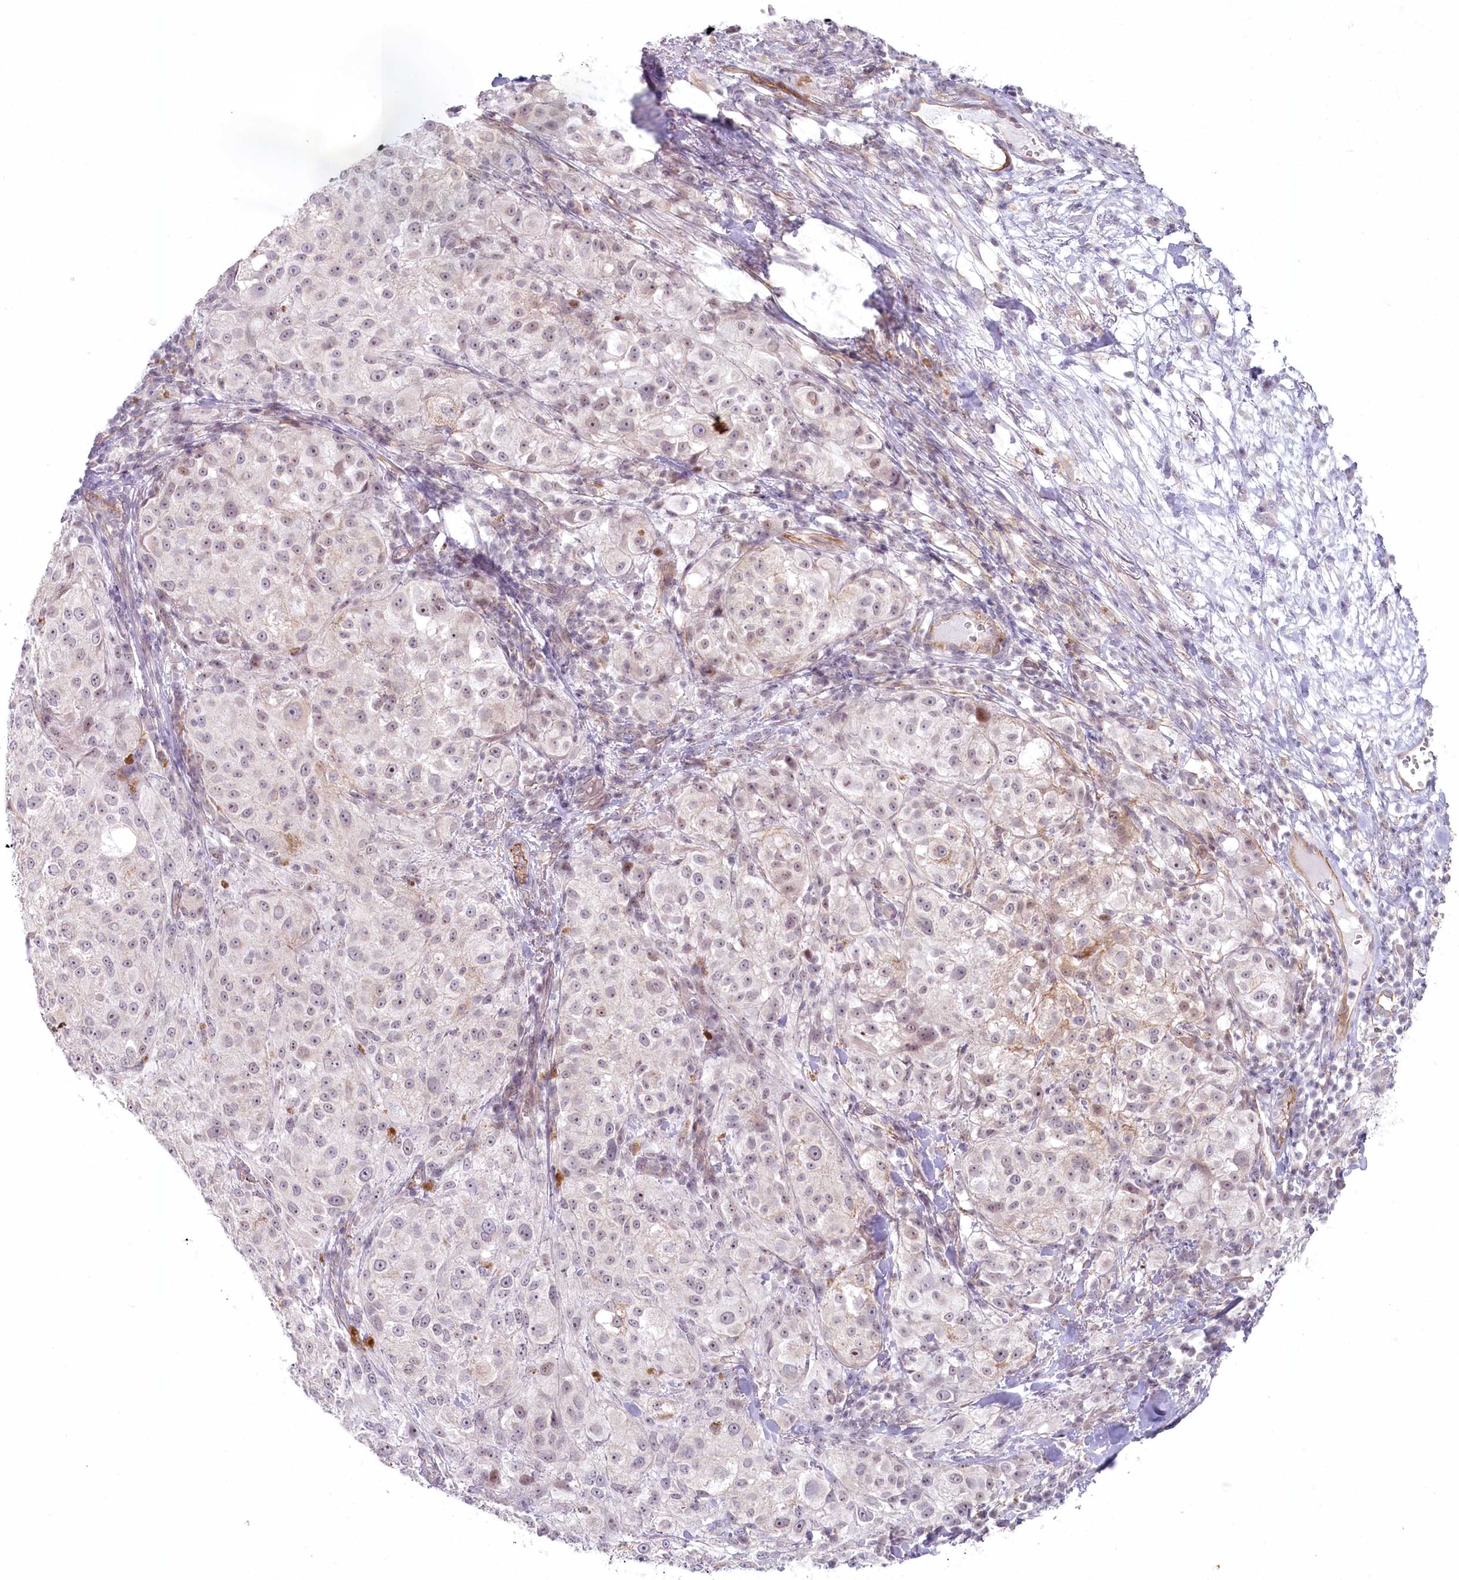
{"staining": {"intensity": "moderate", "quantity": "<25%", "location": "nuclear"}, "tissue": "melanoma", "cell_type": "Tumor cells", "image_type": "cancer", "snomed": [{"axis": "morphology", "description": "Necrosis, NOS"}, {"axis": "morphology", "description": "Malignant melanoma, NOS"}, {"axis": "topography", "description": "Skin"}], "caption": "Protein expression analysis of melanoma demonstrates moderate nuclear expression in approximately <25% of tumor cells.", "gene": "ABHD8", "patient": {"sex": "female", "age": 87}}